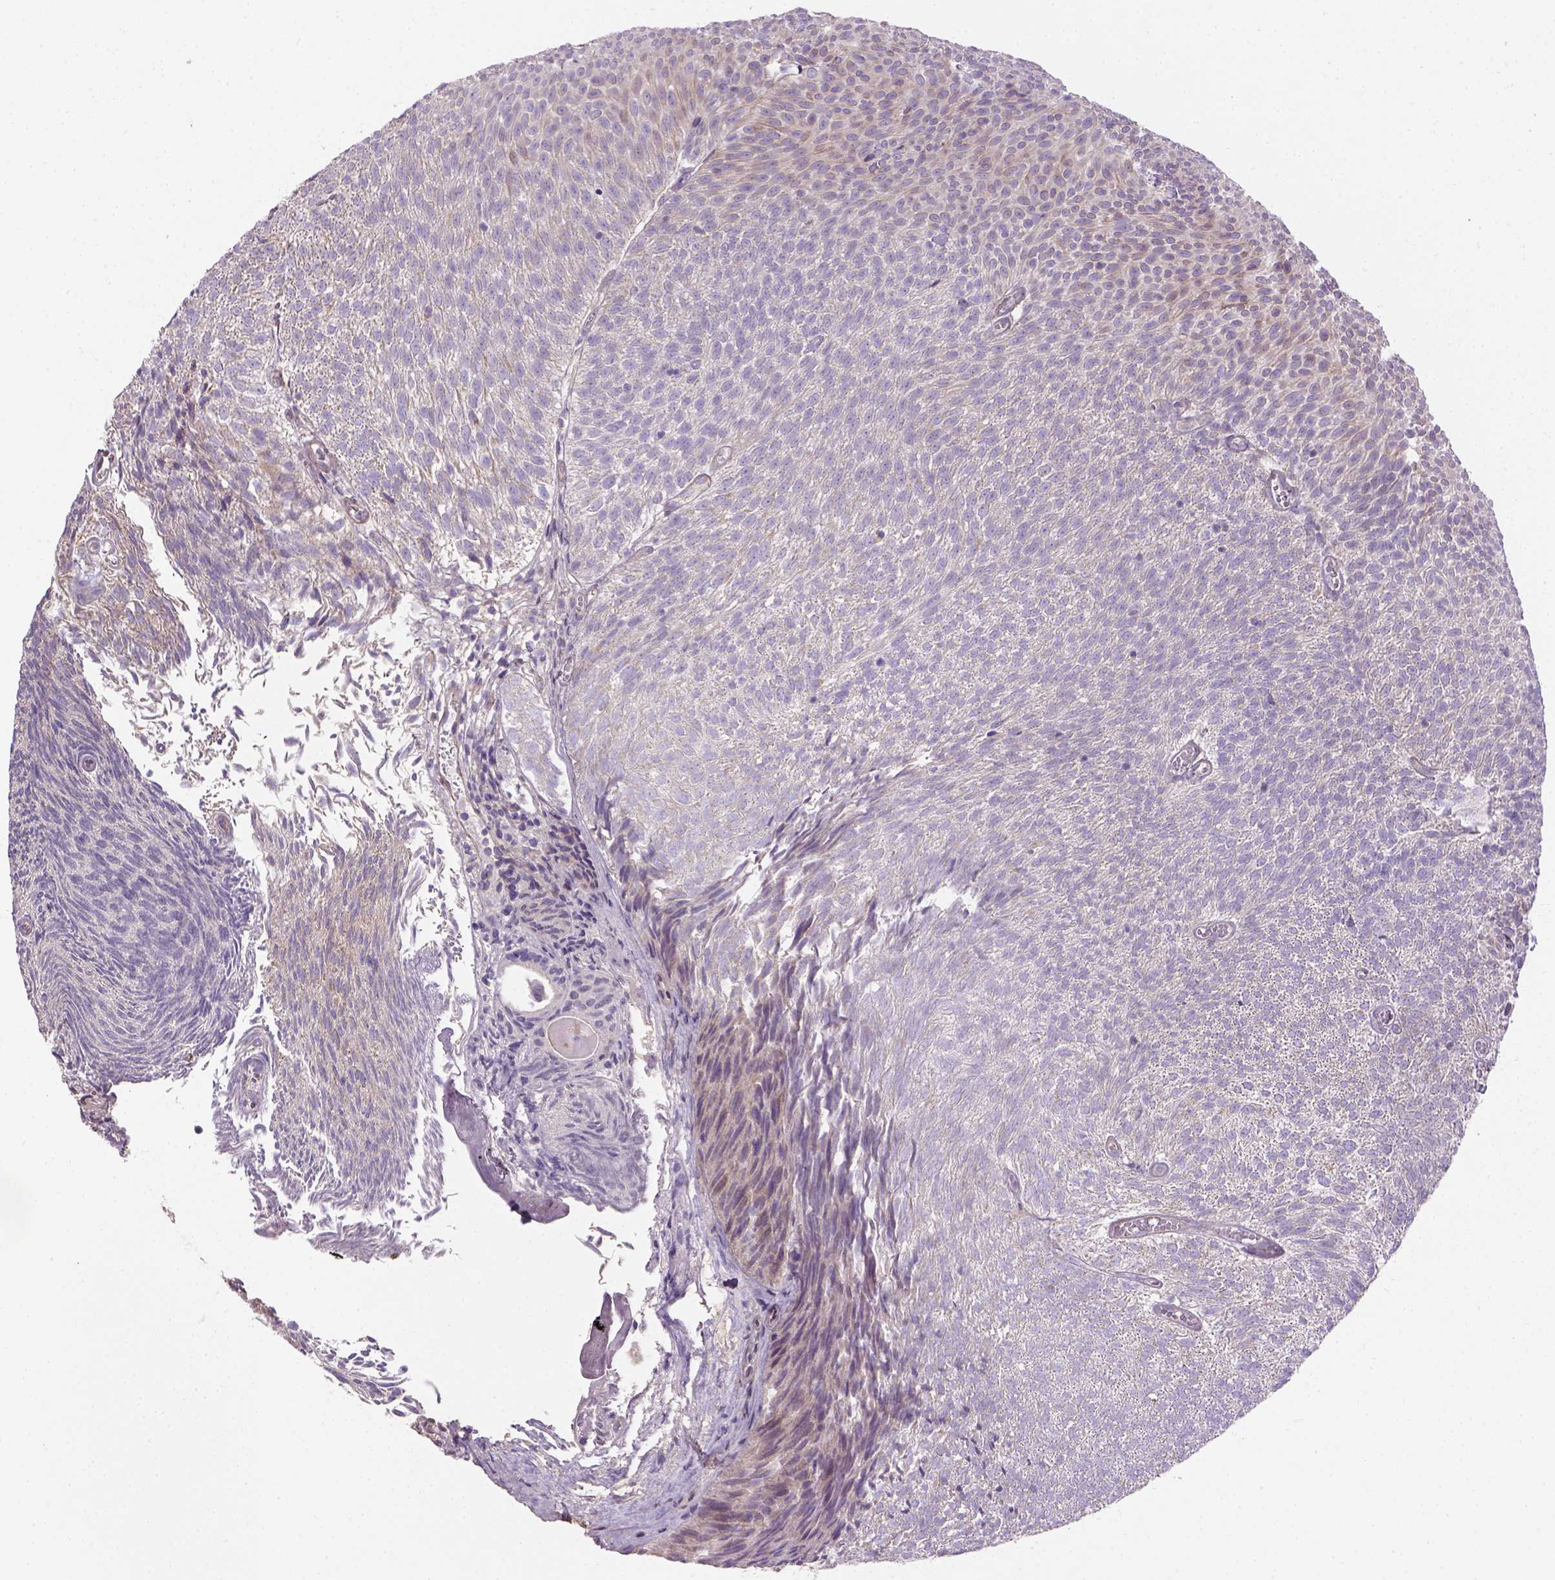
{"staining": {"intensity": "negative", "quantity": "none", "location": "none"}, "tissue": "urothelial cancer", "cell_type": "Tumor cells", "image_type": "cancer", "snomed": [{"axis": "morphology", "description": "Urothelial carcinoma, Low grade"}, {"axis": "topography", "description": "Urinary bladder"}], "caption": "Photomicrograph shows no protein staining in tumor cells of urothelial carcinoma (low-grade) tissue. The staining was performed using DAB (3,3'-diaminobenzidine) to visualize the protein expression in brown, while the nuclei were stained in blue with hematoxylin (Magnification: 20x).", "gene": "HTRA1", "patient": {"sex": "male", "age": 77}}